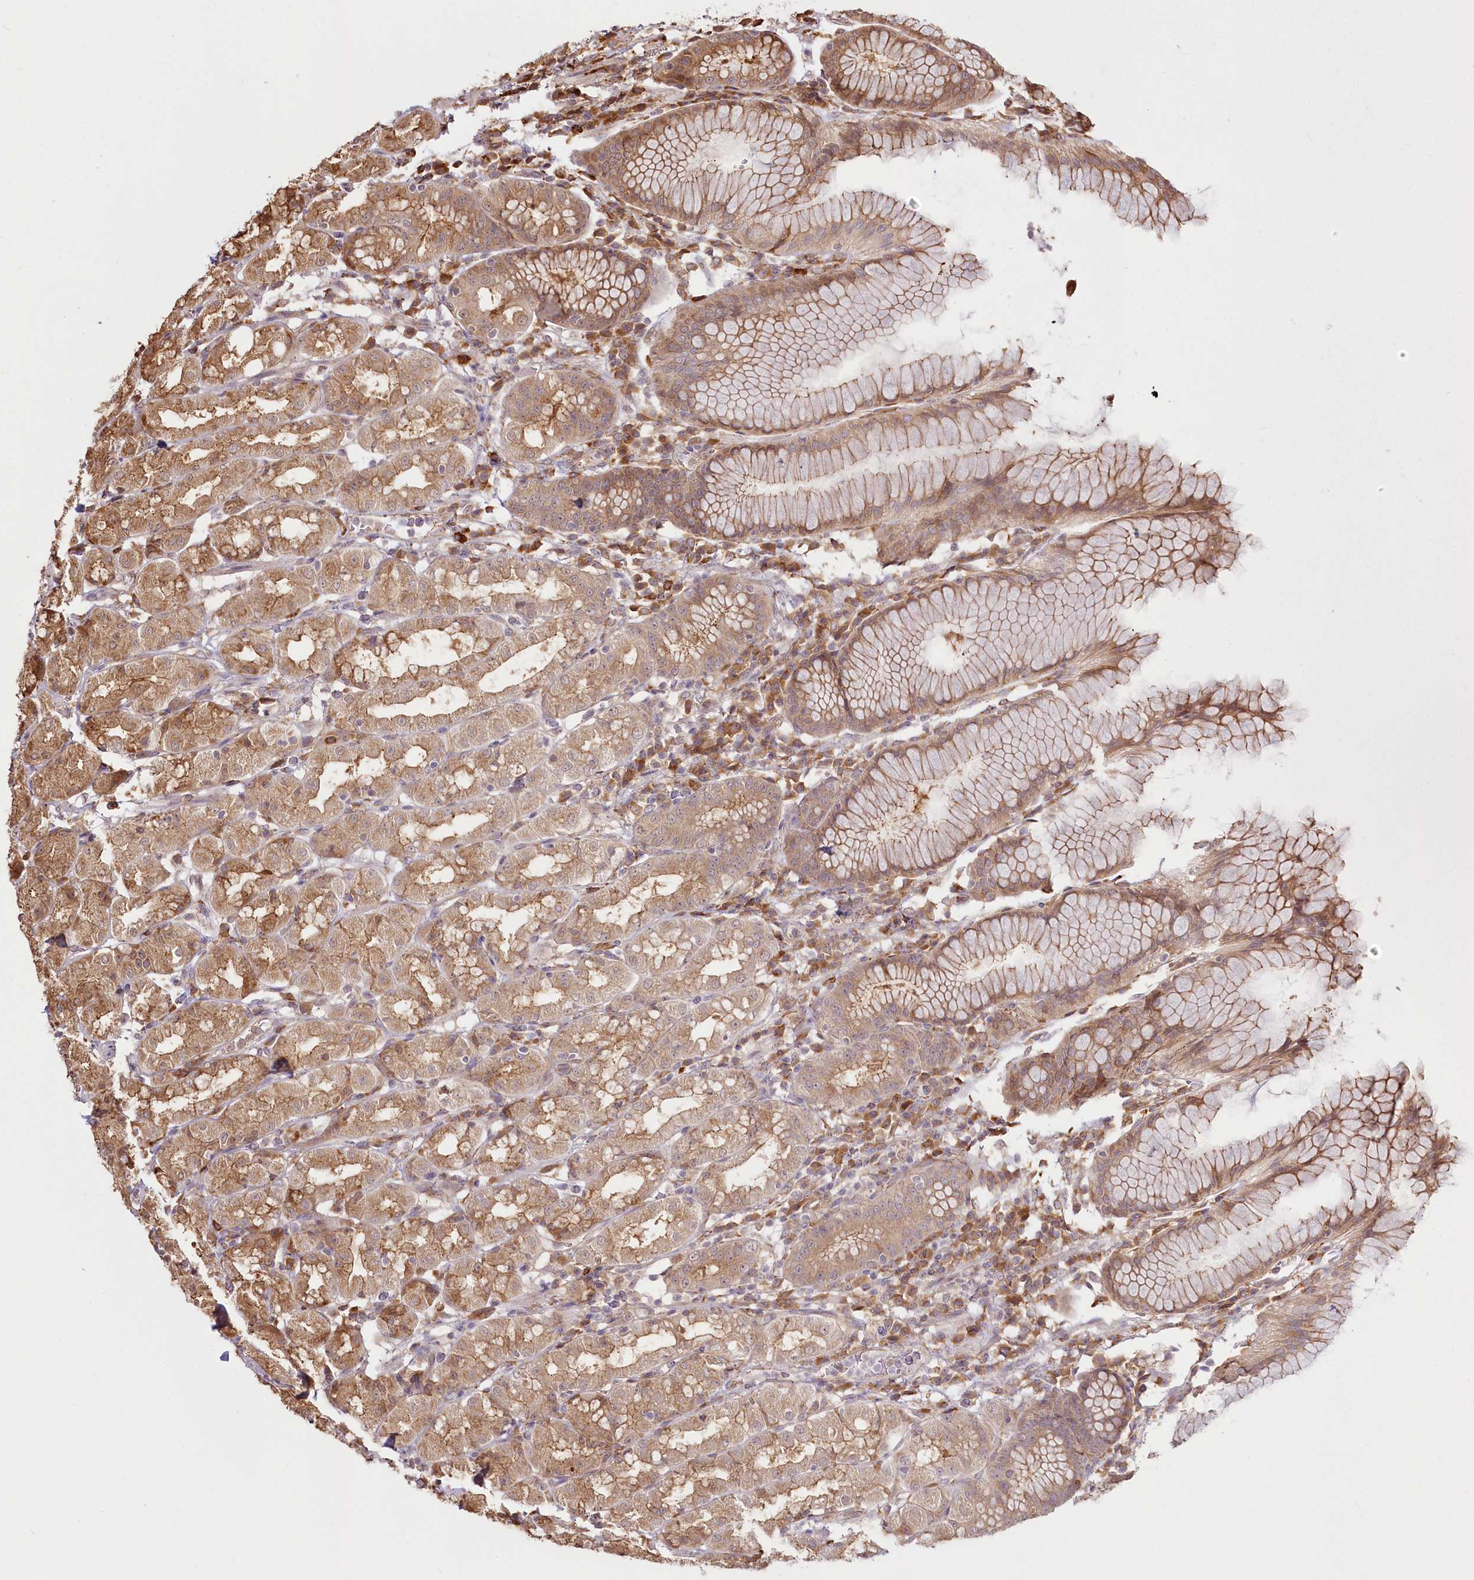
{"staining": {"intensity": "moderate", "quantity": ">75%", "location": "cytoplasmic/membranous"}, "tissue": "stomach", "cell_type": "Glandular cells", "image_type": "normal", "snomed": [{"axis": "morphology", "description": "Normal tissue, NOS"}, {"axis": "topography", "description": "Stomach, lower"}], "caption": "This is a histology image of immunohistochemistry staining of normal stomach, which shows moderate expression in the cytoplasmic/membranous of glandular cells.", "gene": "FAM13A", "patient": {"sex": "female", "age": 56}}